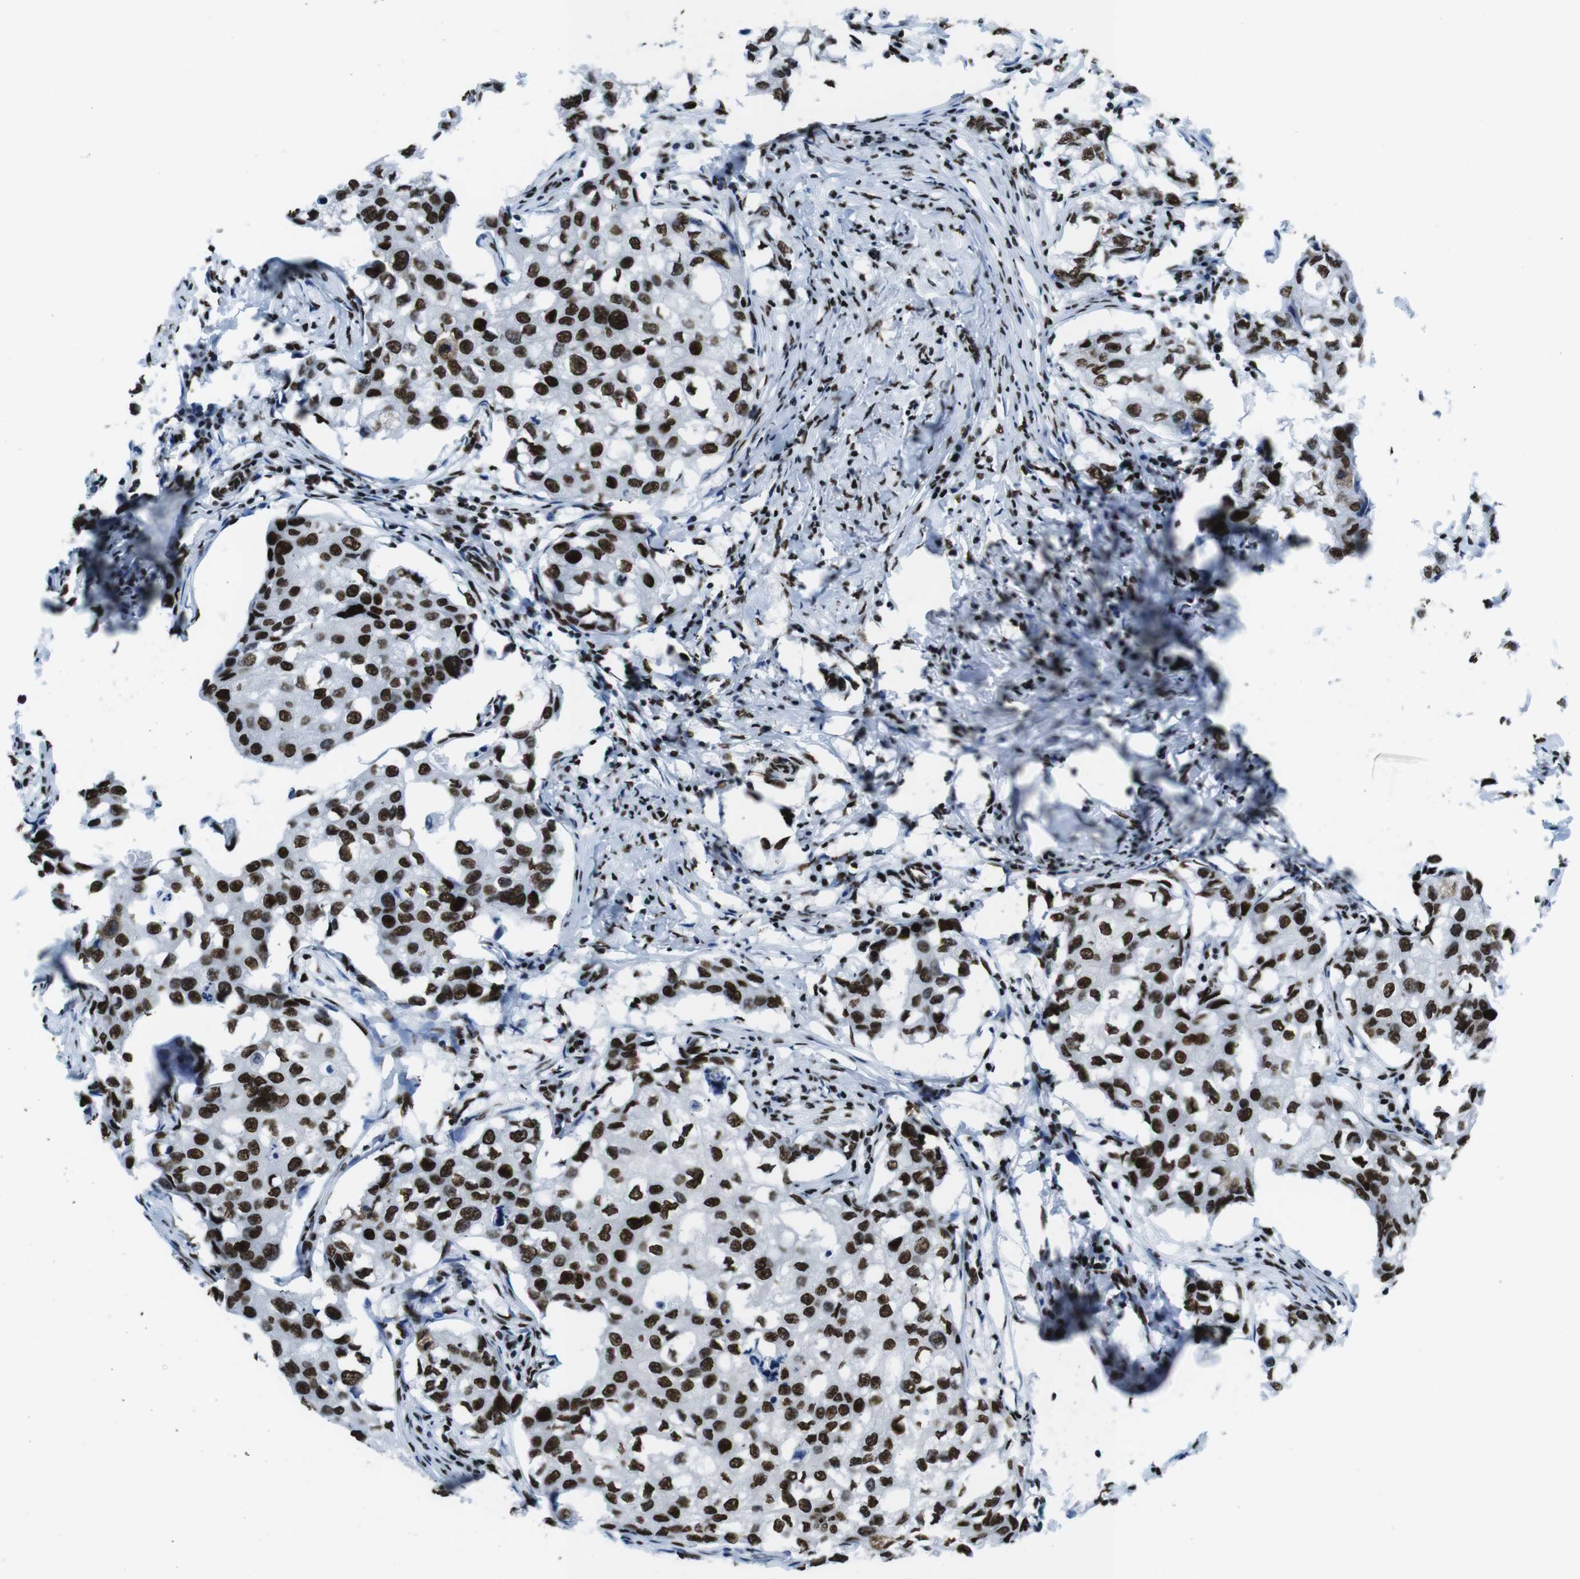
{"staining": {"intensity": "strong", "quantity": ">75%", "location": "nuclear"}, "tissue": "breast cancer", "cell_type": "Tumor cells", "image_type": "cancer", "snomed": [{"axis": "morphology", "description": "Duct carcinoma"}, {"axis": "topography", "description": "Breast"}], "caption": "DAB (3,3'-diaminobenzidine) immunohistochemical staining of breast cancer displays strong nuclear protein positivity in about >75% of tumor cells.", "gene": "CITED2", "patient": {"sex": "female", "age": 27}}